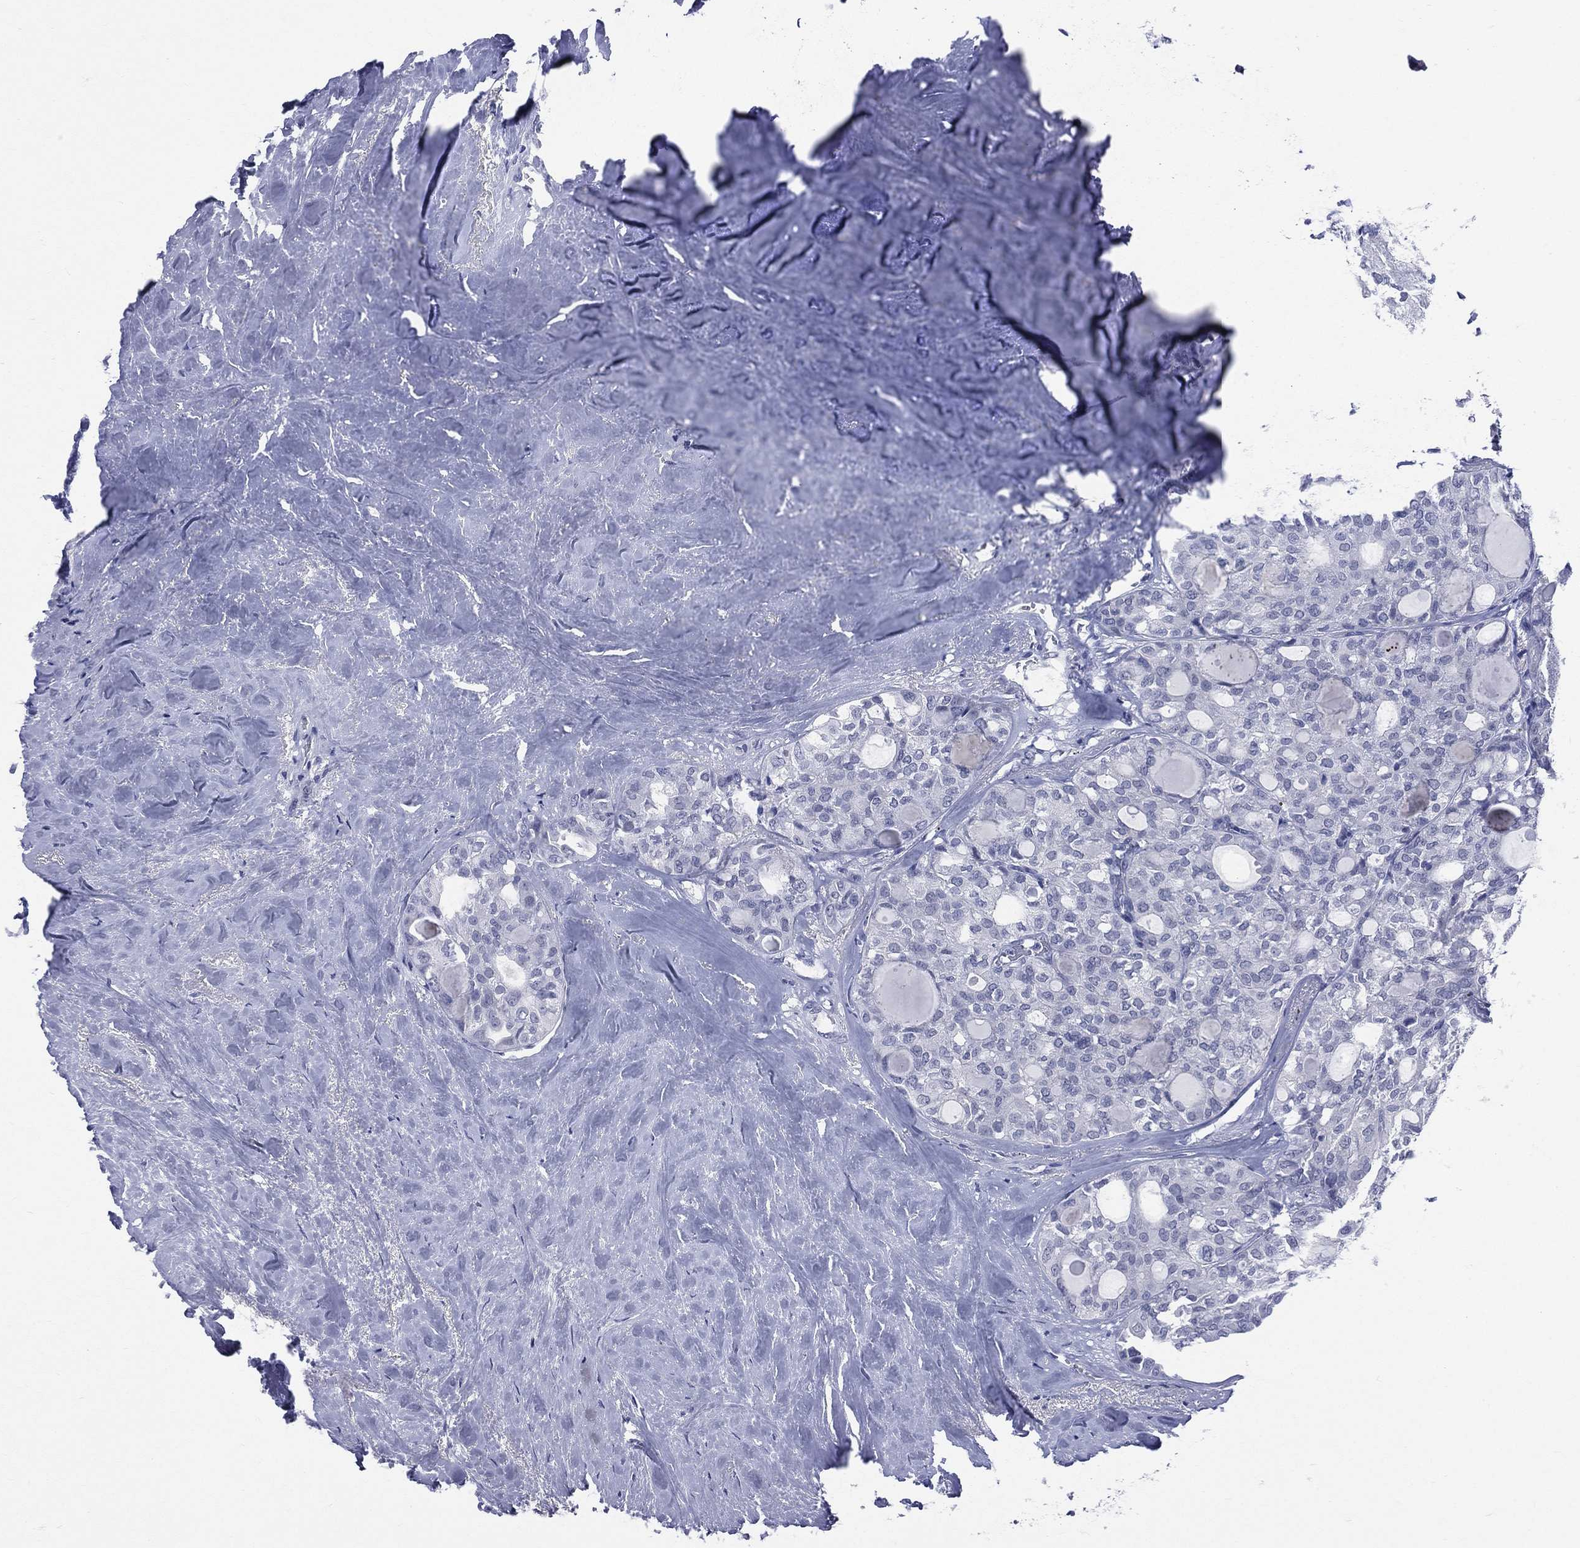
{"staining": {"intensity": "negative", "quantity": "none", "location": "none"}, "tissue": "thyroid cancer", "cell_type": "Tumor cells", "image_type": "cancer", "snomed": [{"axis": "morphology", "description": "Follicular adenoma carcinoma, NOS"}, {"axis": "topography", "description": "Thyroid gland"}], "caption": "The histopathology image reveals no significant staining in tumor cells of thyroid follicular adenoma carcinoma.", "gene": "MLLT10", "patient": {"sex": "male", "age": 75}}